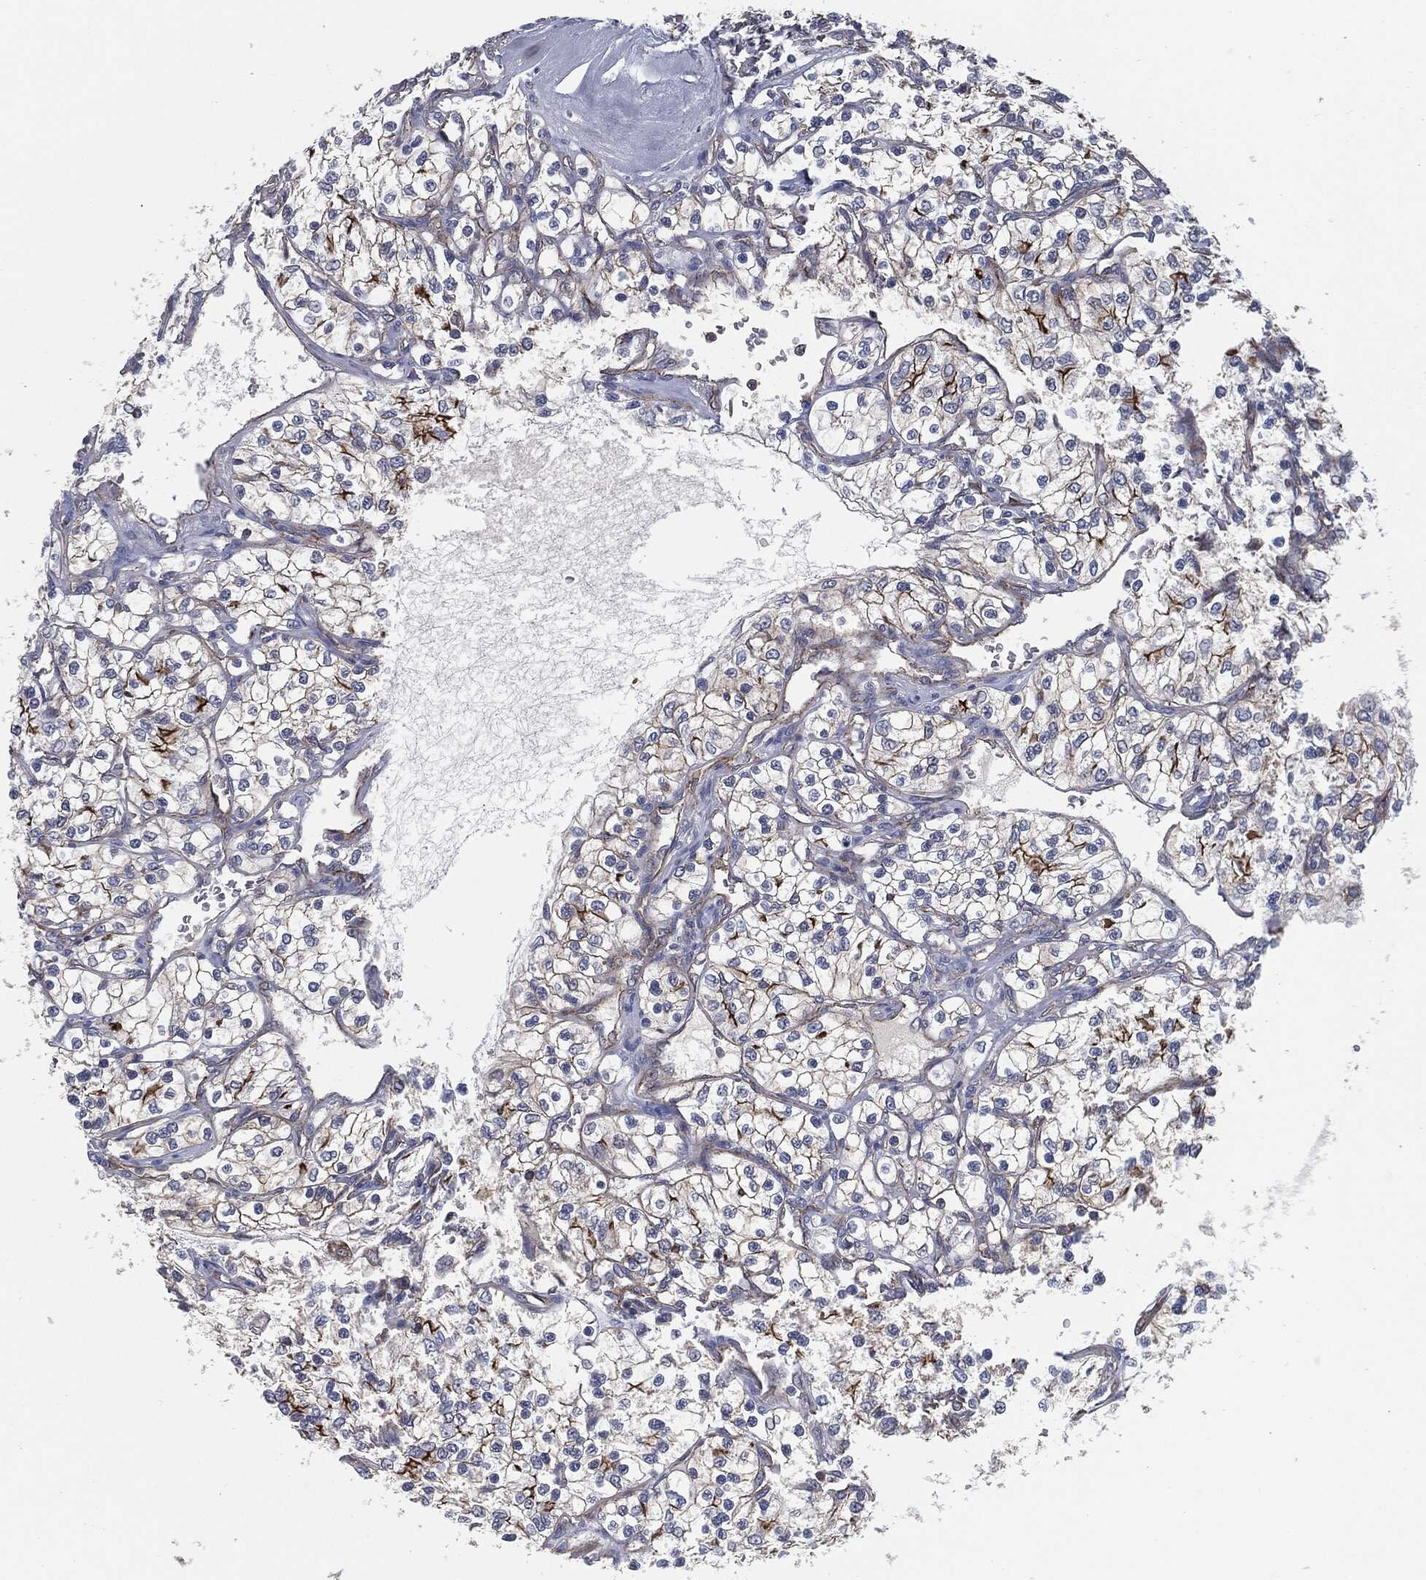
{"staining": {"intensity": "strong", "quantity": "<25%", "location": "cytoplasmic/membranous"}, "tissue": "renal cancer", "cell_type": "Tumor cells", "image_type": "cancer", "snomed": [{"axis": "morphology", "description": "Adenocarcinoma, NOS"}, {"axis": "topography", "description": "Kidney"}], "caption": "This micrograph displays renal adenocarcinoma stained with immunohistochemistry (IHC) to label a protein in brown. The cytoplasmic/membranous of tumor cells show strong positivity for the protein. Nuclei are counter-stained blue.", "gene": "SVIL", "patient": {"sex": "female", "age": 69}}